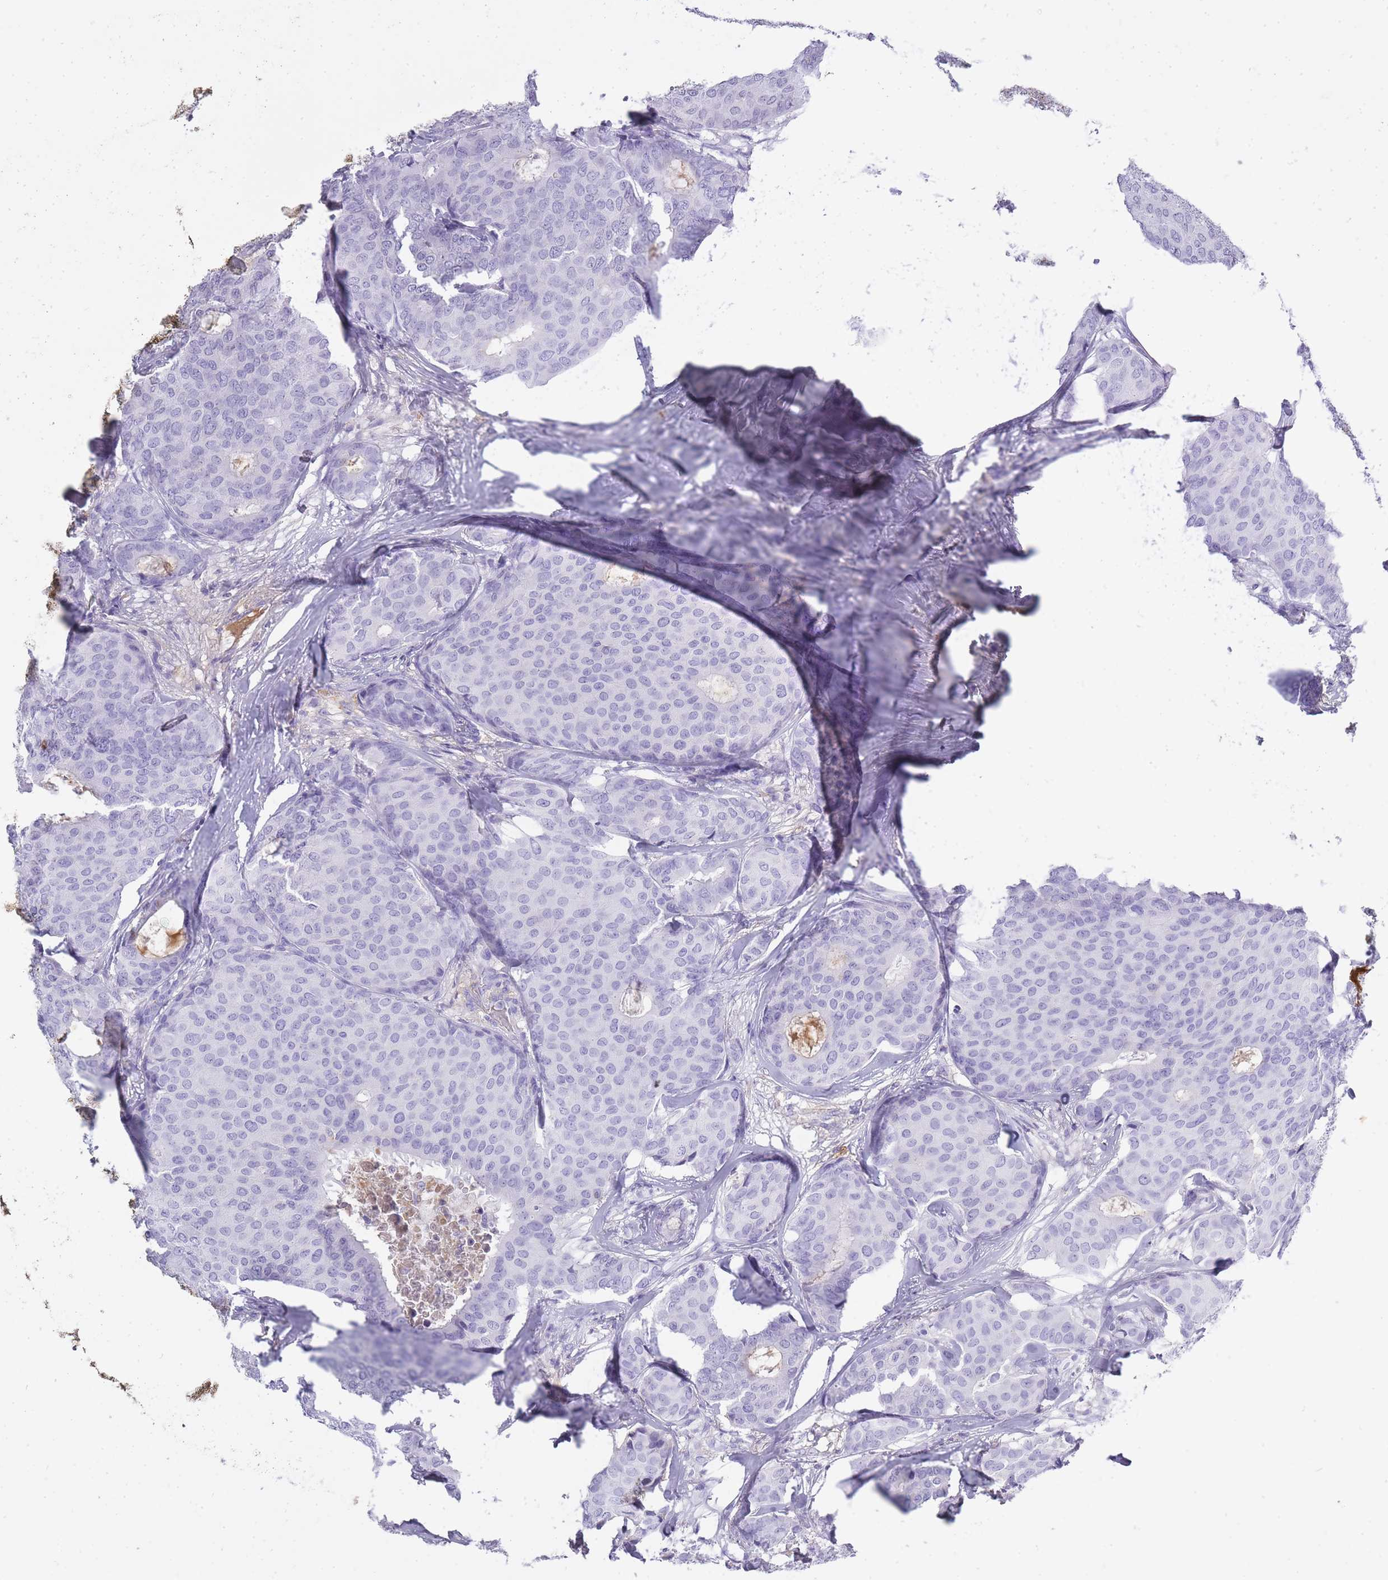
{"staining": {"intensity": "negative", "quantity": "none", "location": "none"}, "tissue": "breast cancer", "cell_type": "Tumor cells", "image_type": "cancer", "snomed": [{"axis": "morphology", "description": "Duct carcinoma"}, {"axis": "topography", "description": "Breast"}], "caption": "There is no significant expression in tumor cells of breast cancer.", "gene": "IGKV1D-42", "patient": {"sex": "female", "age": 75}}